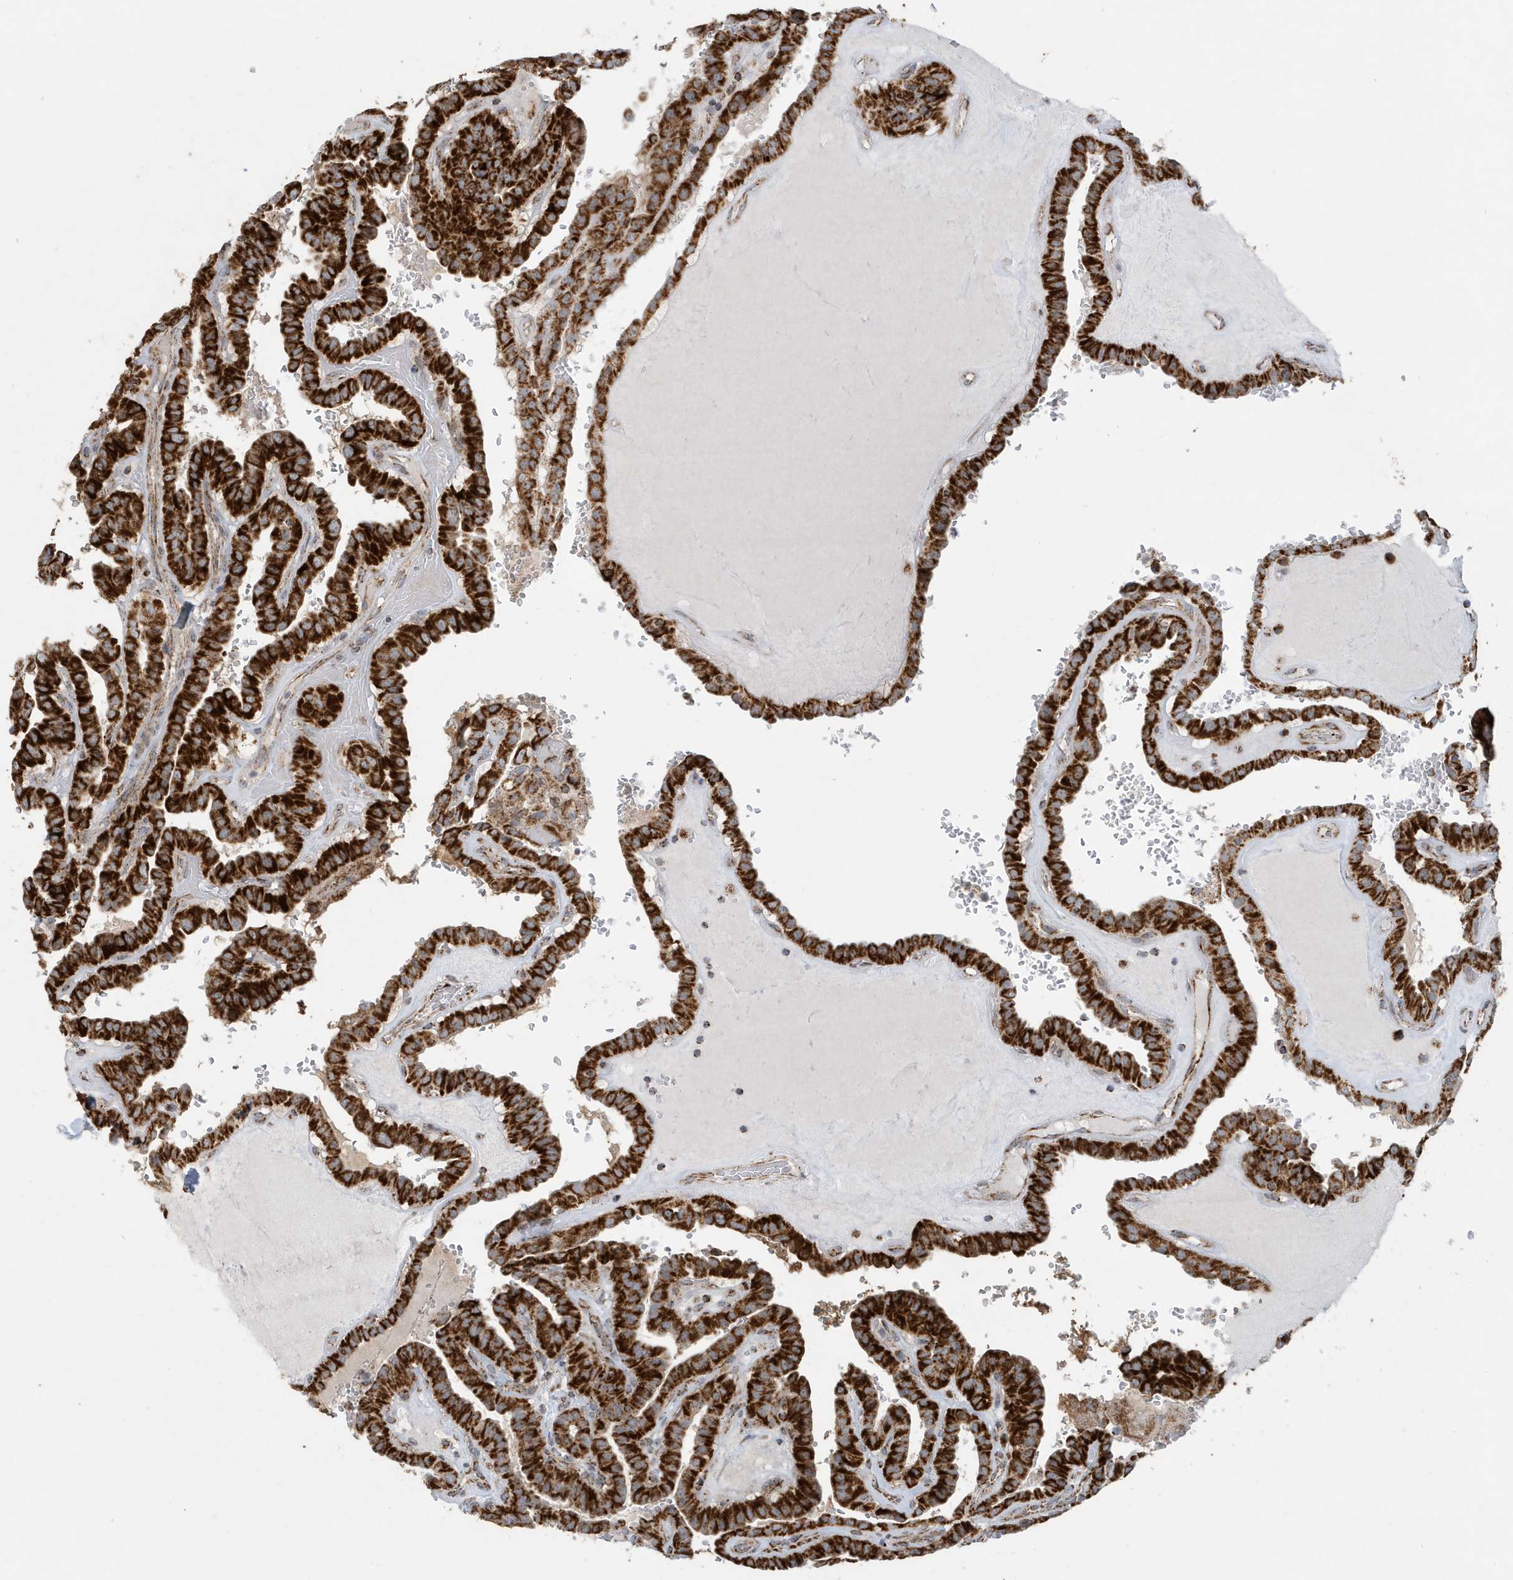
{"staining": {"intensity": "strong", "quantity": ">75%", "location": "cytoplasmic/membranous"}, "tissue": "thyroid cancer", "cell_type": "Tumor cells", "image_type": "cancer", "snomed": [{"axis": "morphology", "description": "Papillary adenocarcinoma, NOS"}, {"axis": "topography", "description": "Thyroid gland"}], "caption": "Immunohistochemical staining of human thyroid cancer shows high levels of strong cytoplasmic/membranous positivity in about >75% of tumor cells. (brown staining indicates protein expression, while blue staining denotes nuclei).", "gene": "MAN1A1", "patient": {"sex": "male", "age": 77}}